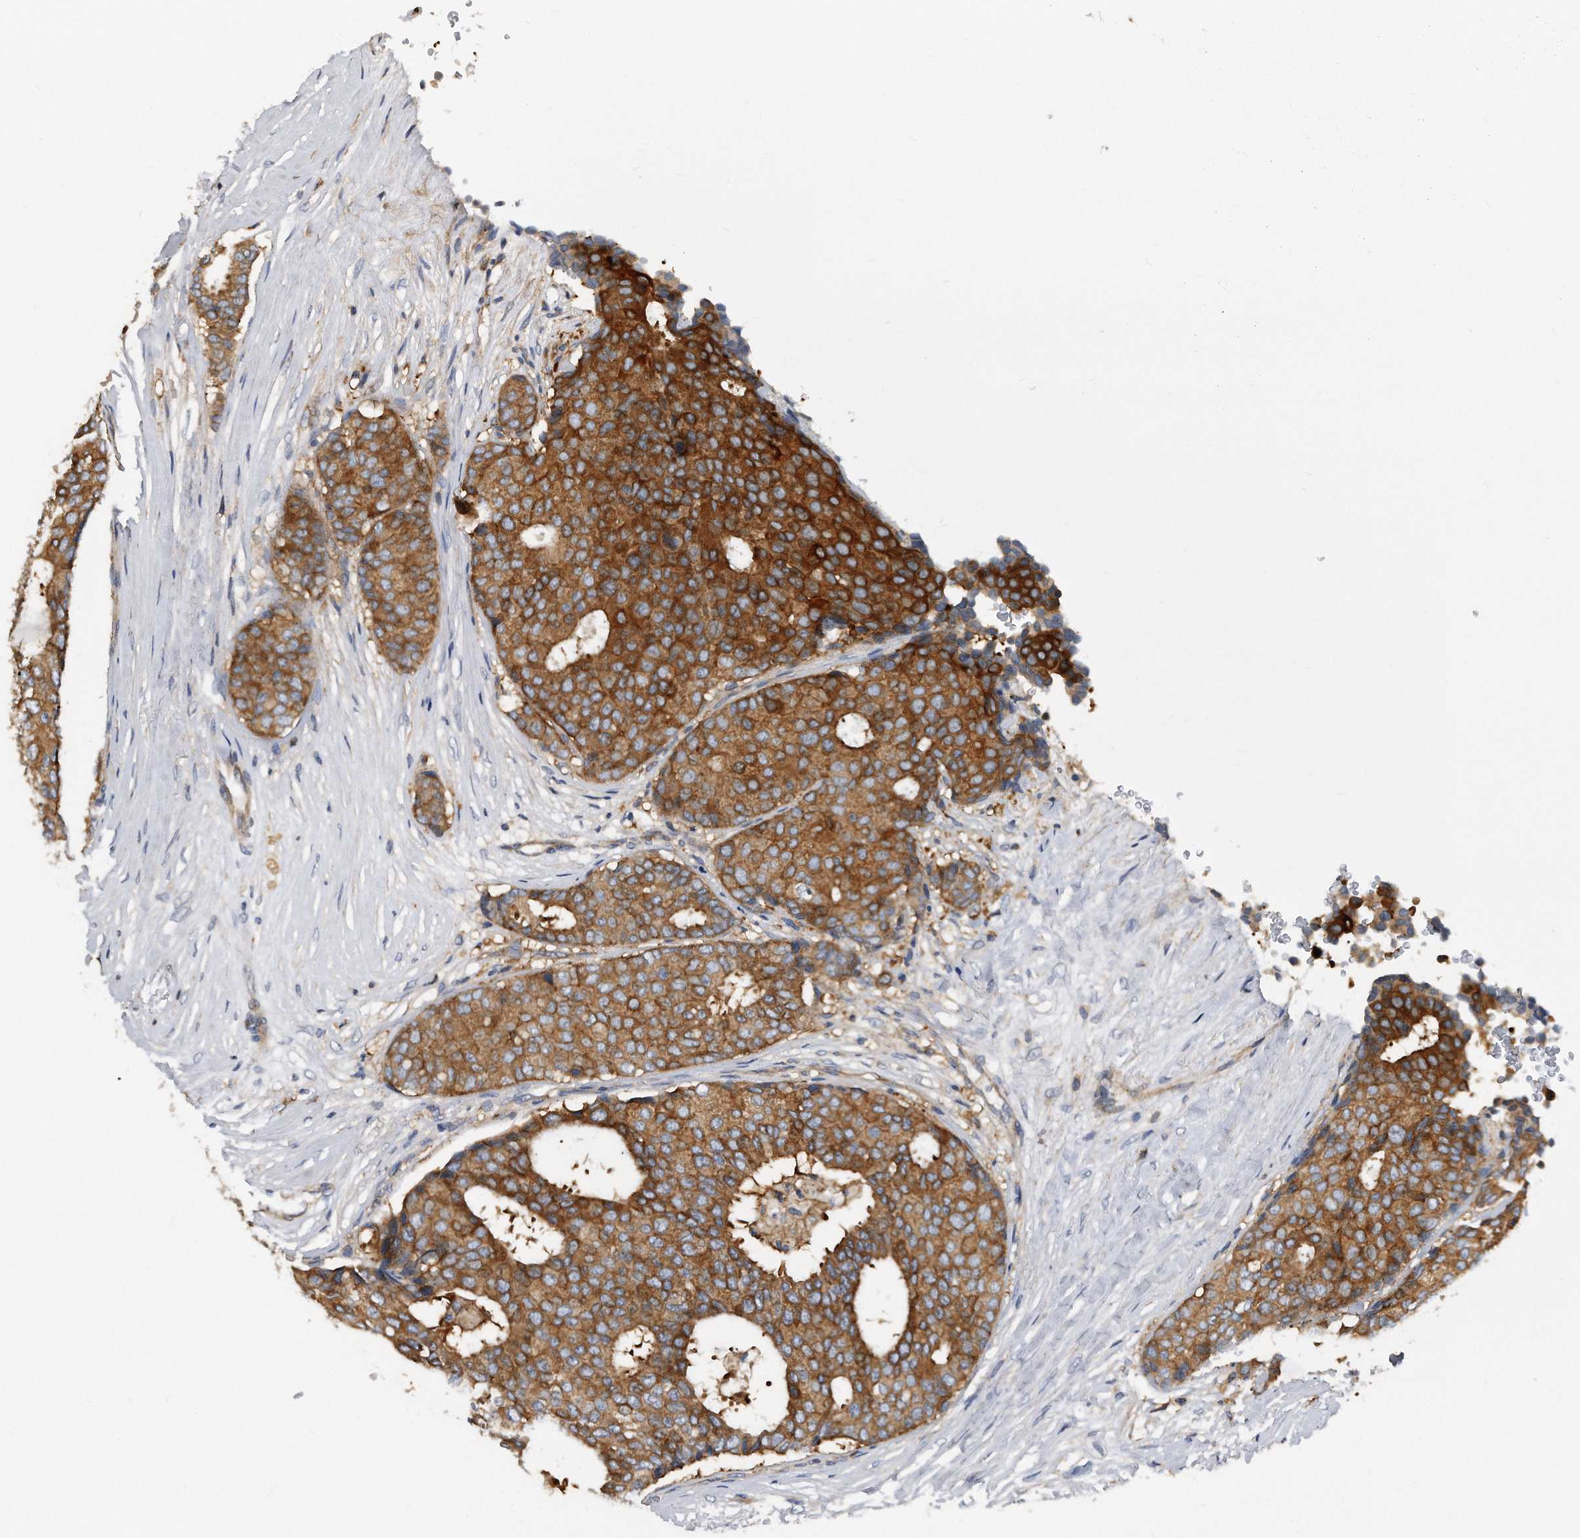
{"staining": {"intensity": "strong", "quantity": "25%-75%", "location": "cytoplasmic/membranous"}, "tissue": "breast cancer", "cell_type": "Tumor cells", "image_type": "cancer", "snomed": [{"axis": "morphology", "description": "Duct carcinoma"}, {"axis": "topography", "description": "Breast"}], "caption": "Protein staining of breast cancer (infiltrating ductal carcinoma) tissue shows strong cytoplasmic/membranous positivity in approximately 25%-75% of tumor cells.", "gene": "ATG5", "patient": {"sex": "female", "age": 75}}